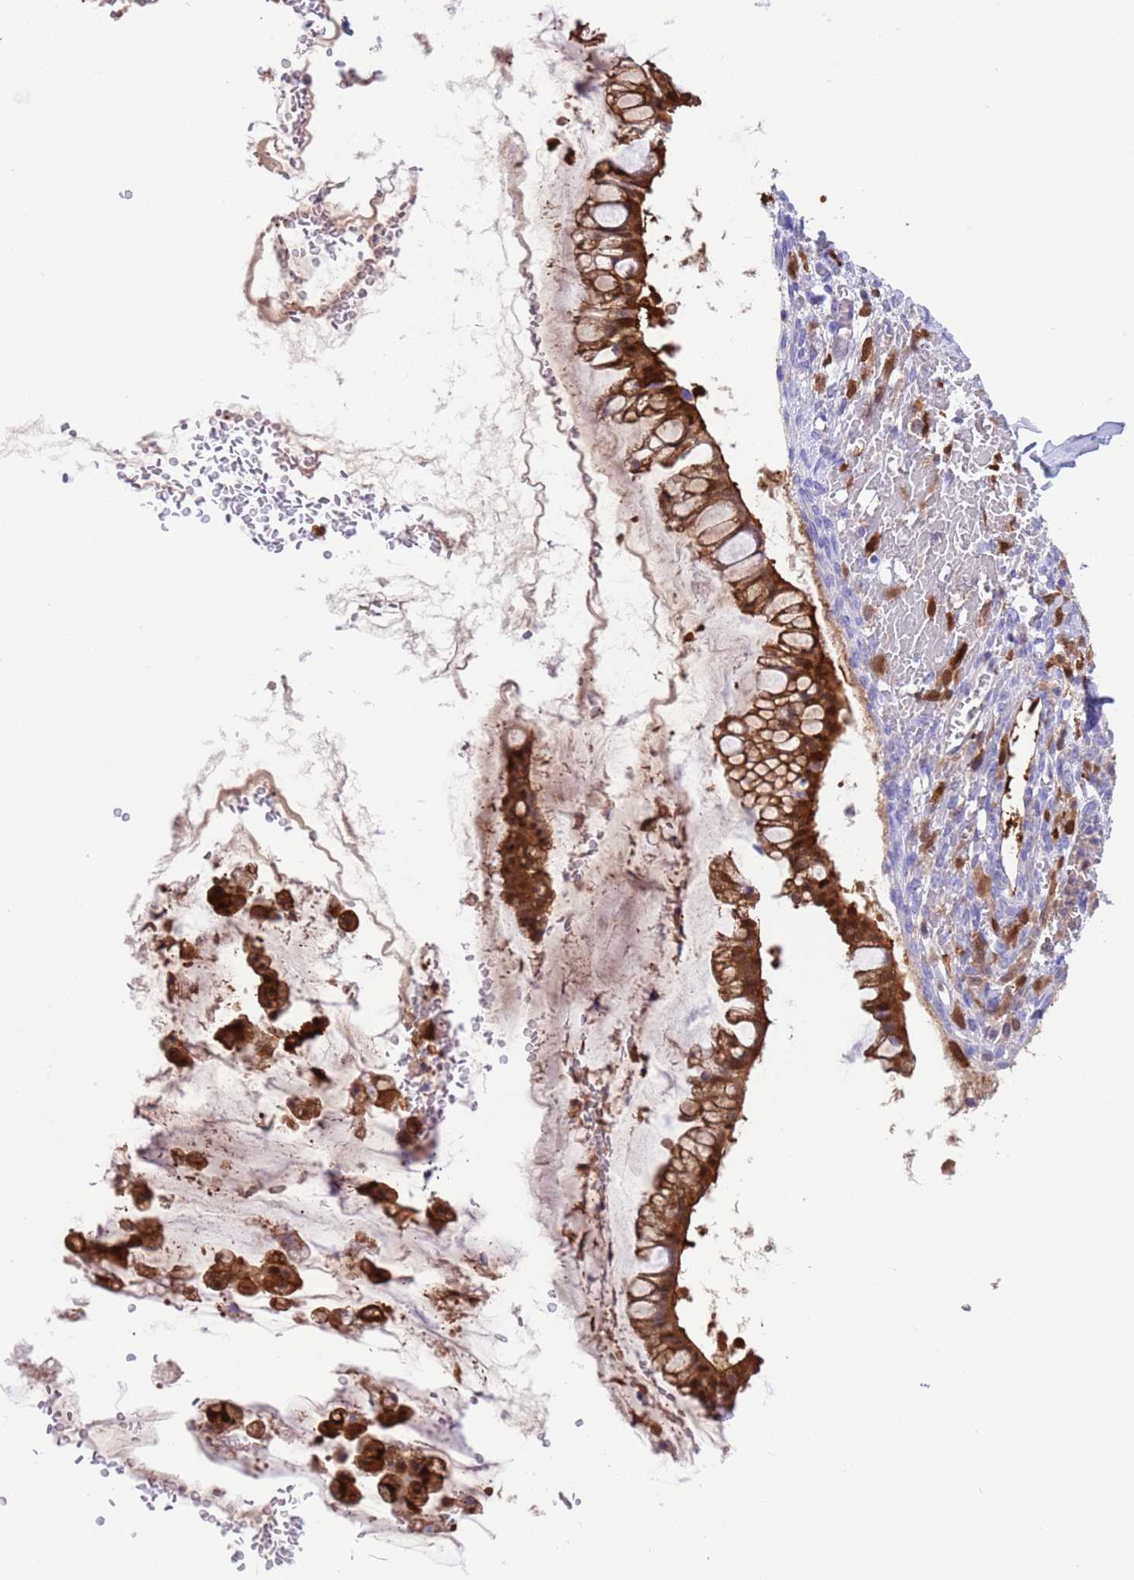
{"staining": {"intensity": "moderate", "quantity": ">75%", "location": "cytoplasmic/membranous,nuclear"}, "tissue": "ovarian cancer", "cell_type": "Tumor cells", "image_type": "cancer", "snomed": [{"axis": "morphology", "description": "Cystadenocarcinoma, mucinous, NOS"}, {"axis": "topography", "description": "Ovary"}], "caption": "Brown immunohistochemical staining in mucinous cystadenocarcinoma (ovarian) demonstrates moderate cytoplasmic/membranous and nuclear positivity in about >75% of tumor cells.", "gene": "C6orf47", "patient": {"sex": "female", "age": 73}}